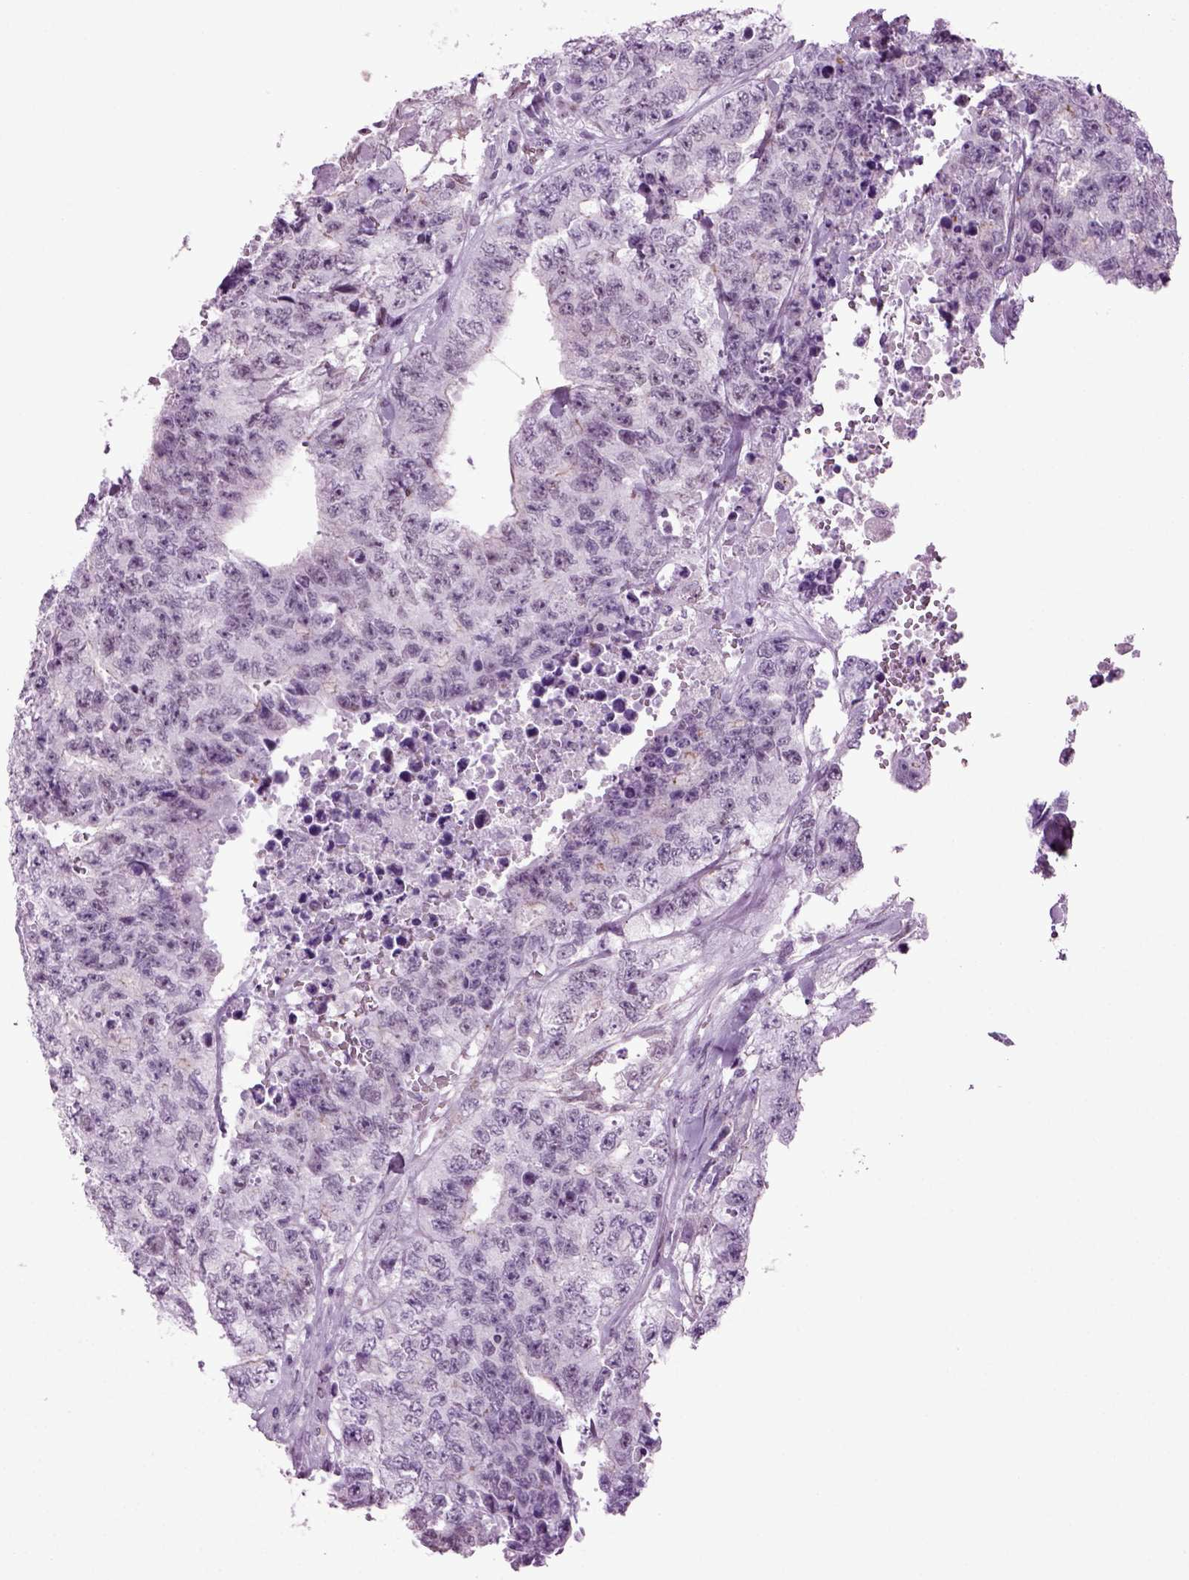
{"staining": {"intensity": "negative", "quantity": "none", "location": "none"}, "tissue": "testis cancer", "cell_type": "Tumor cells", "image_type": "cancer", "snomed": [{"axis": "morphology", "description": "Carcinoma, Embryonal, NOS"}, {"axis": "topography", "description": "Testis"}], "caption": "Tumor cells show no significant positivity in testis cancer (embryonal carcinoma).", "gene": "RFX3", "patient": {"sex": "male", "age": 24}}